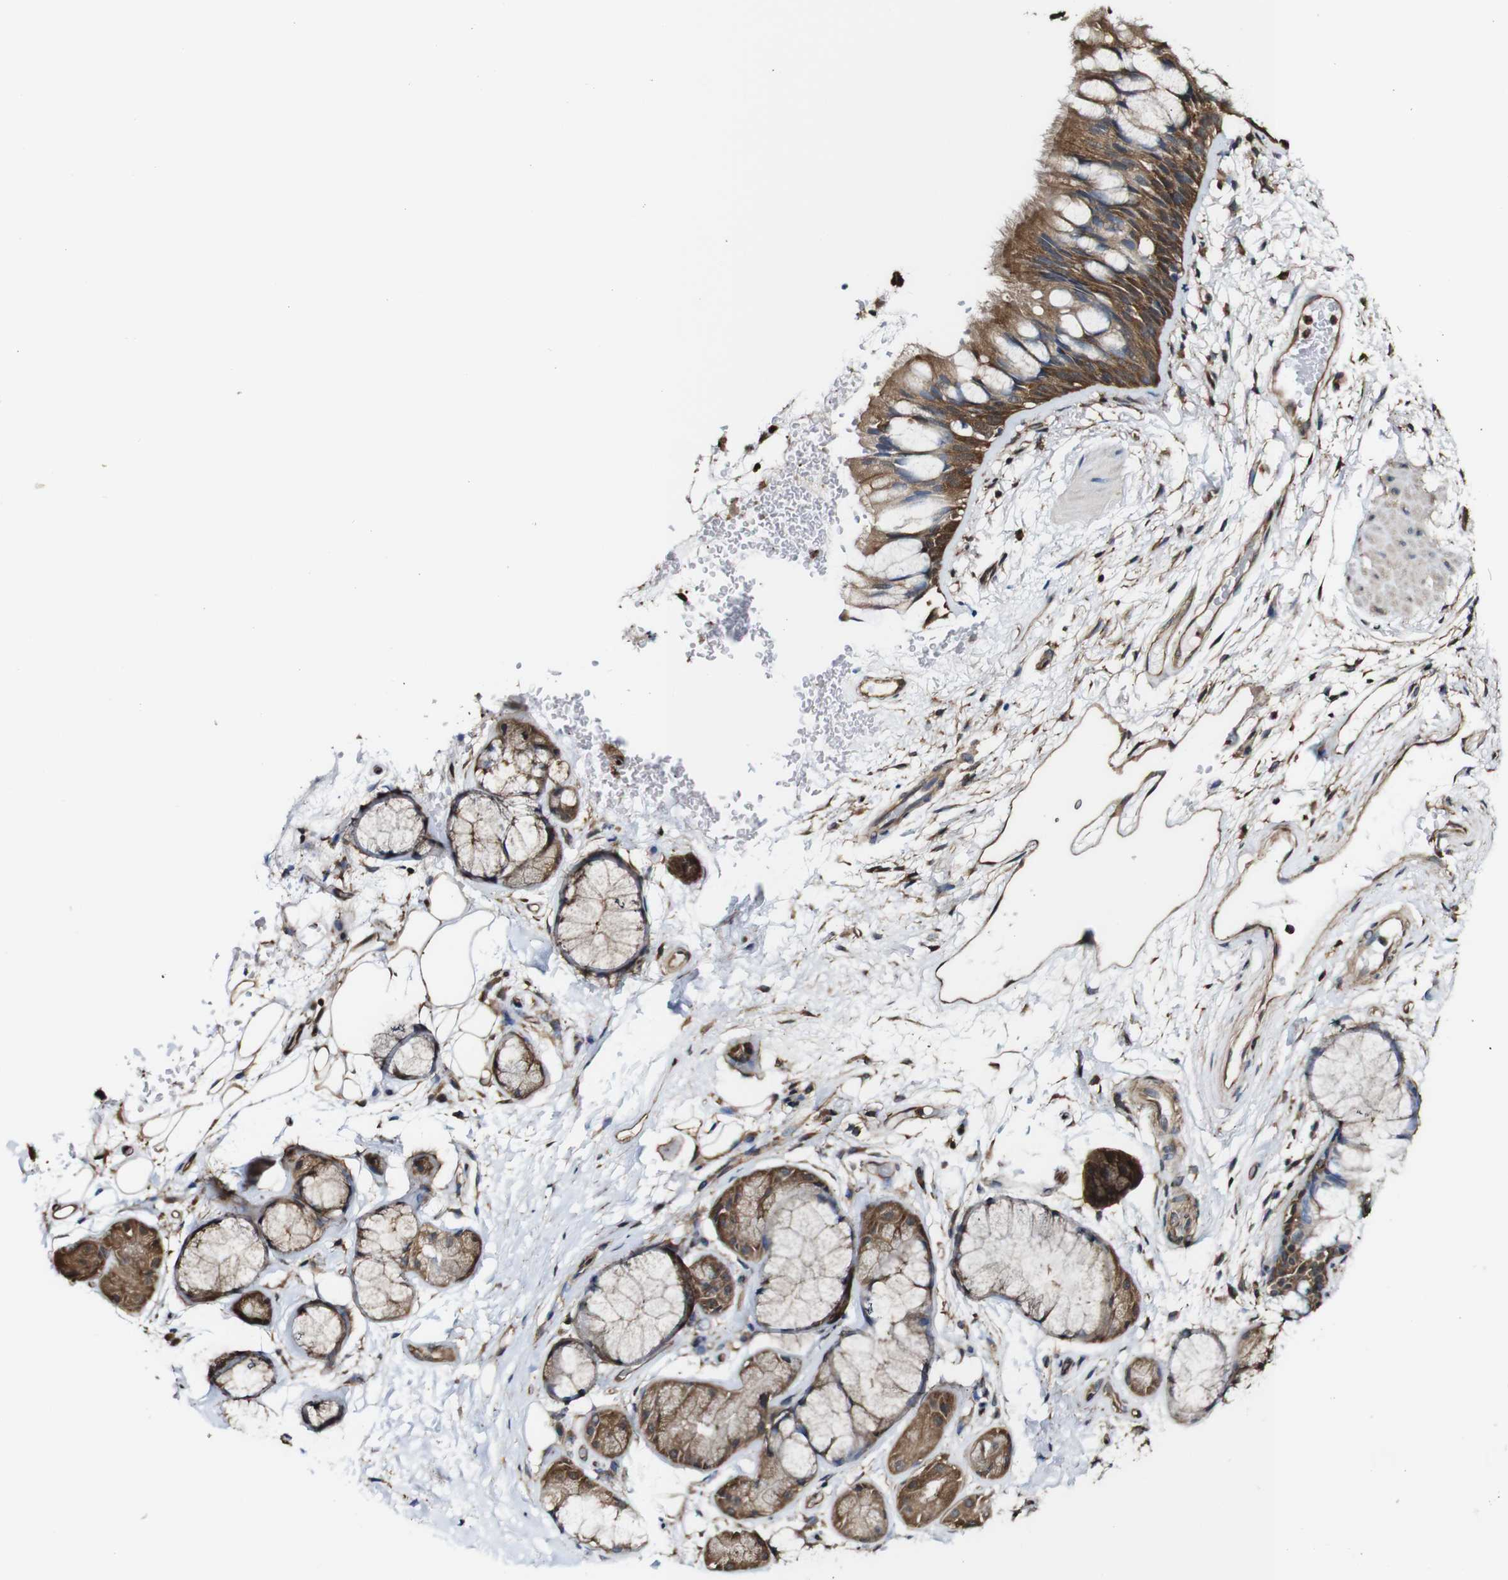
{"staining": {"intensity": "moderate", "quantity": ">75%", "location": "cytoplasmic/membranous"}, "tissue": "bronchus", "cell_type": "Respiratory epithelial cells", "image_type": "normal", "snomed": [{"axis": "morphology", "description": "Normal tissue, NOS"}, {"axis": "topography", "description": "Bronchus"}], "caption": "Respiratory epithelial cells exhibit moderate cytoplasmic/membranous positivity in about >75% of cells in normal bronchus.", "gene": "PTPRR", "patient": {"sex": "male", "age": 66}}